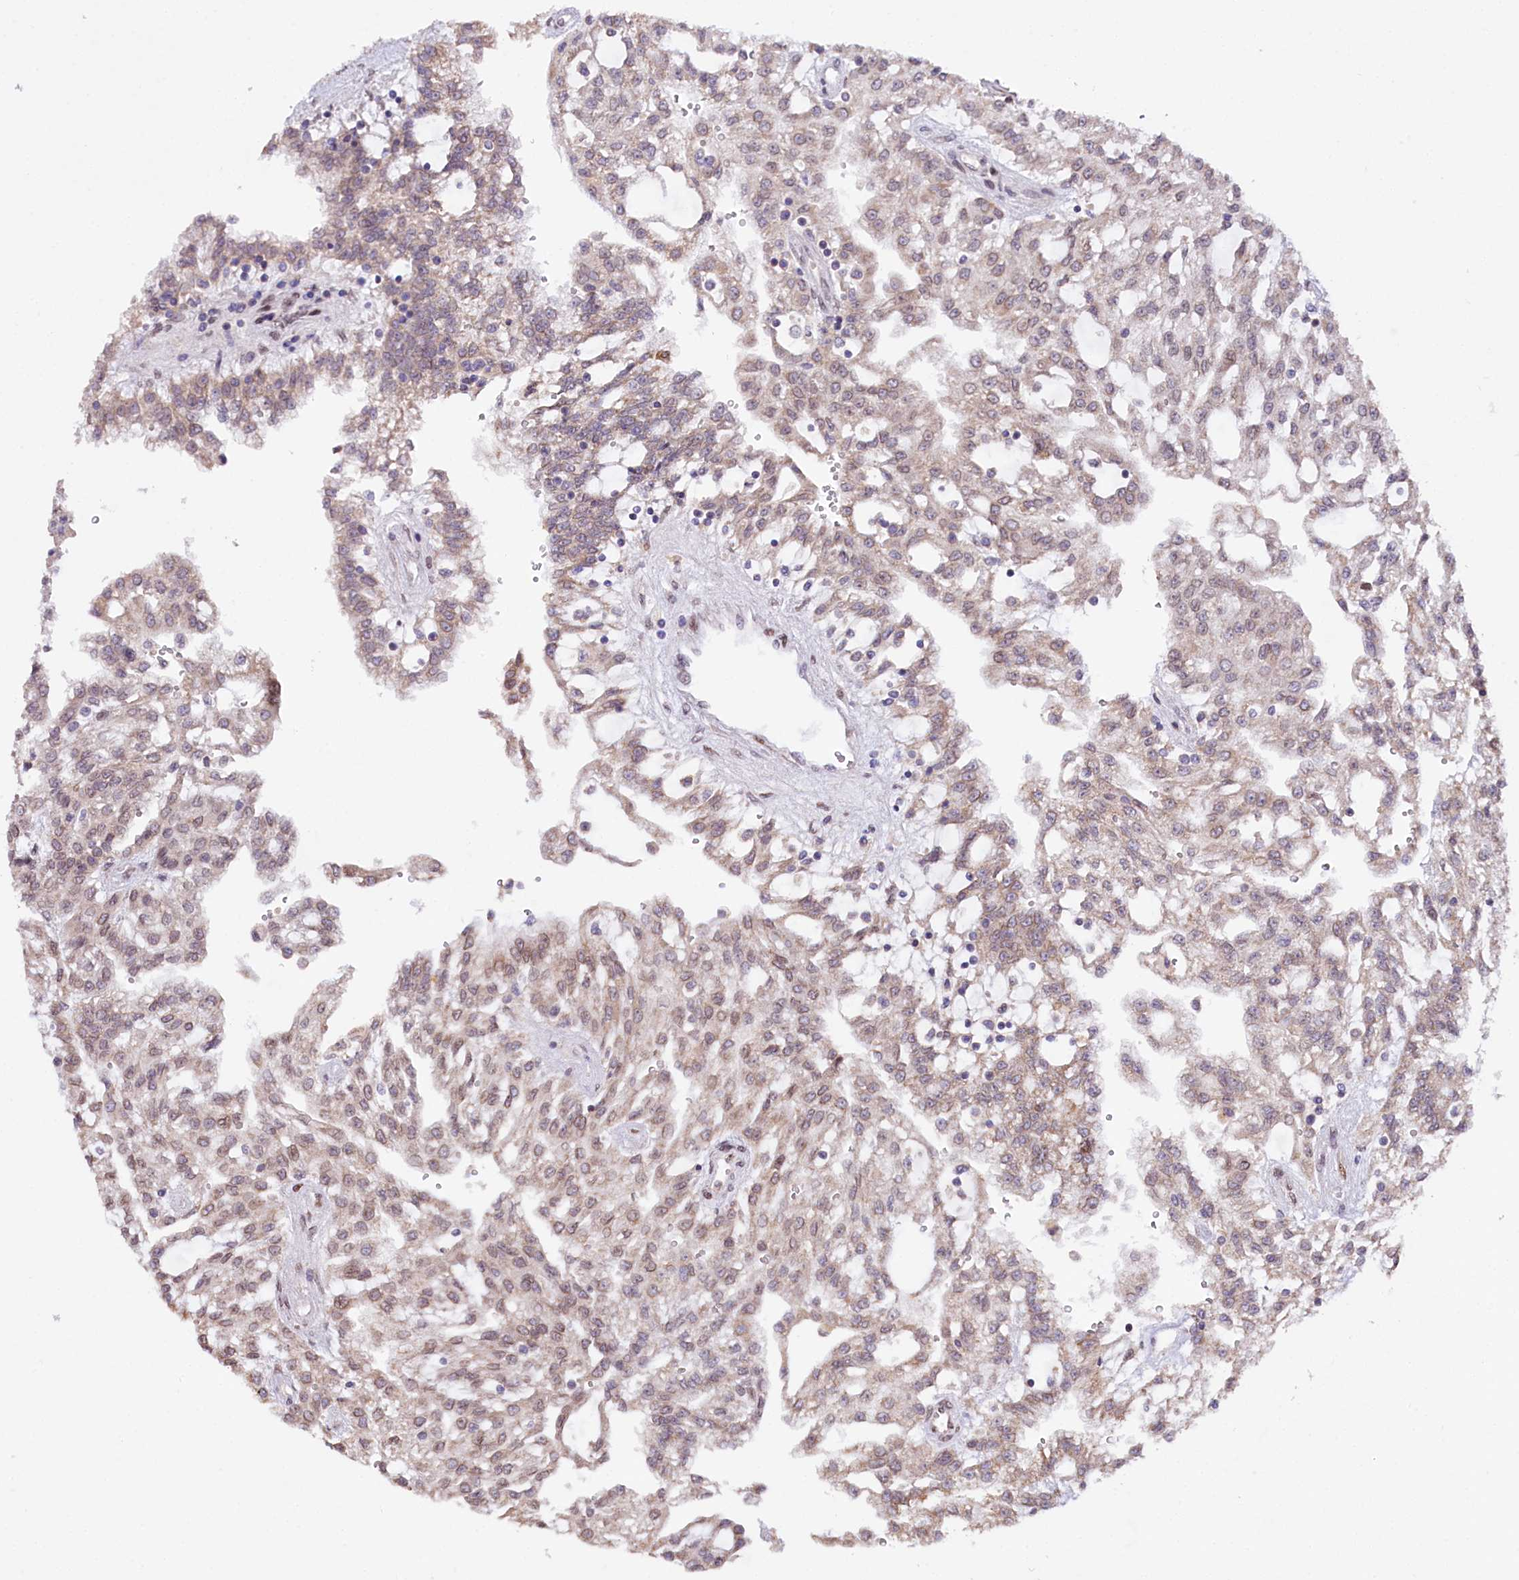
{"staining": {"intensity": "weak", "quantity": ">75%", "location": "cytoplasmic/membranous,nuclear"}, "tissue": "renal cancer", "cell_type": "Tumor cells", "image_type": "cancer", "snomed": [{"axis": "morphology", "description": "Adenocarcinoma, NOS"}, {"axis": "topography", "description": "Kidney"}], "caption": "A brown stain shows weak cytoplasmic/membranous and nuclear positivity of a protein in human renal cancer (adenocarcinoma) tumor cells.", "gene": "ZNF226", "patient": {"sex": "male", "age": 63}}